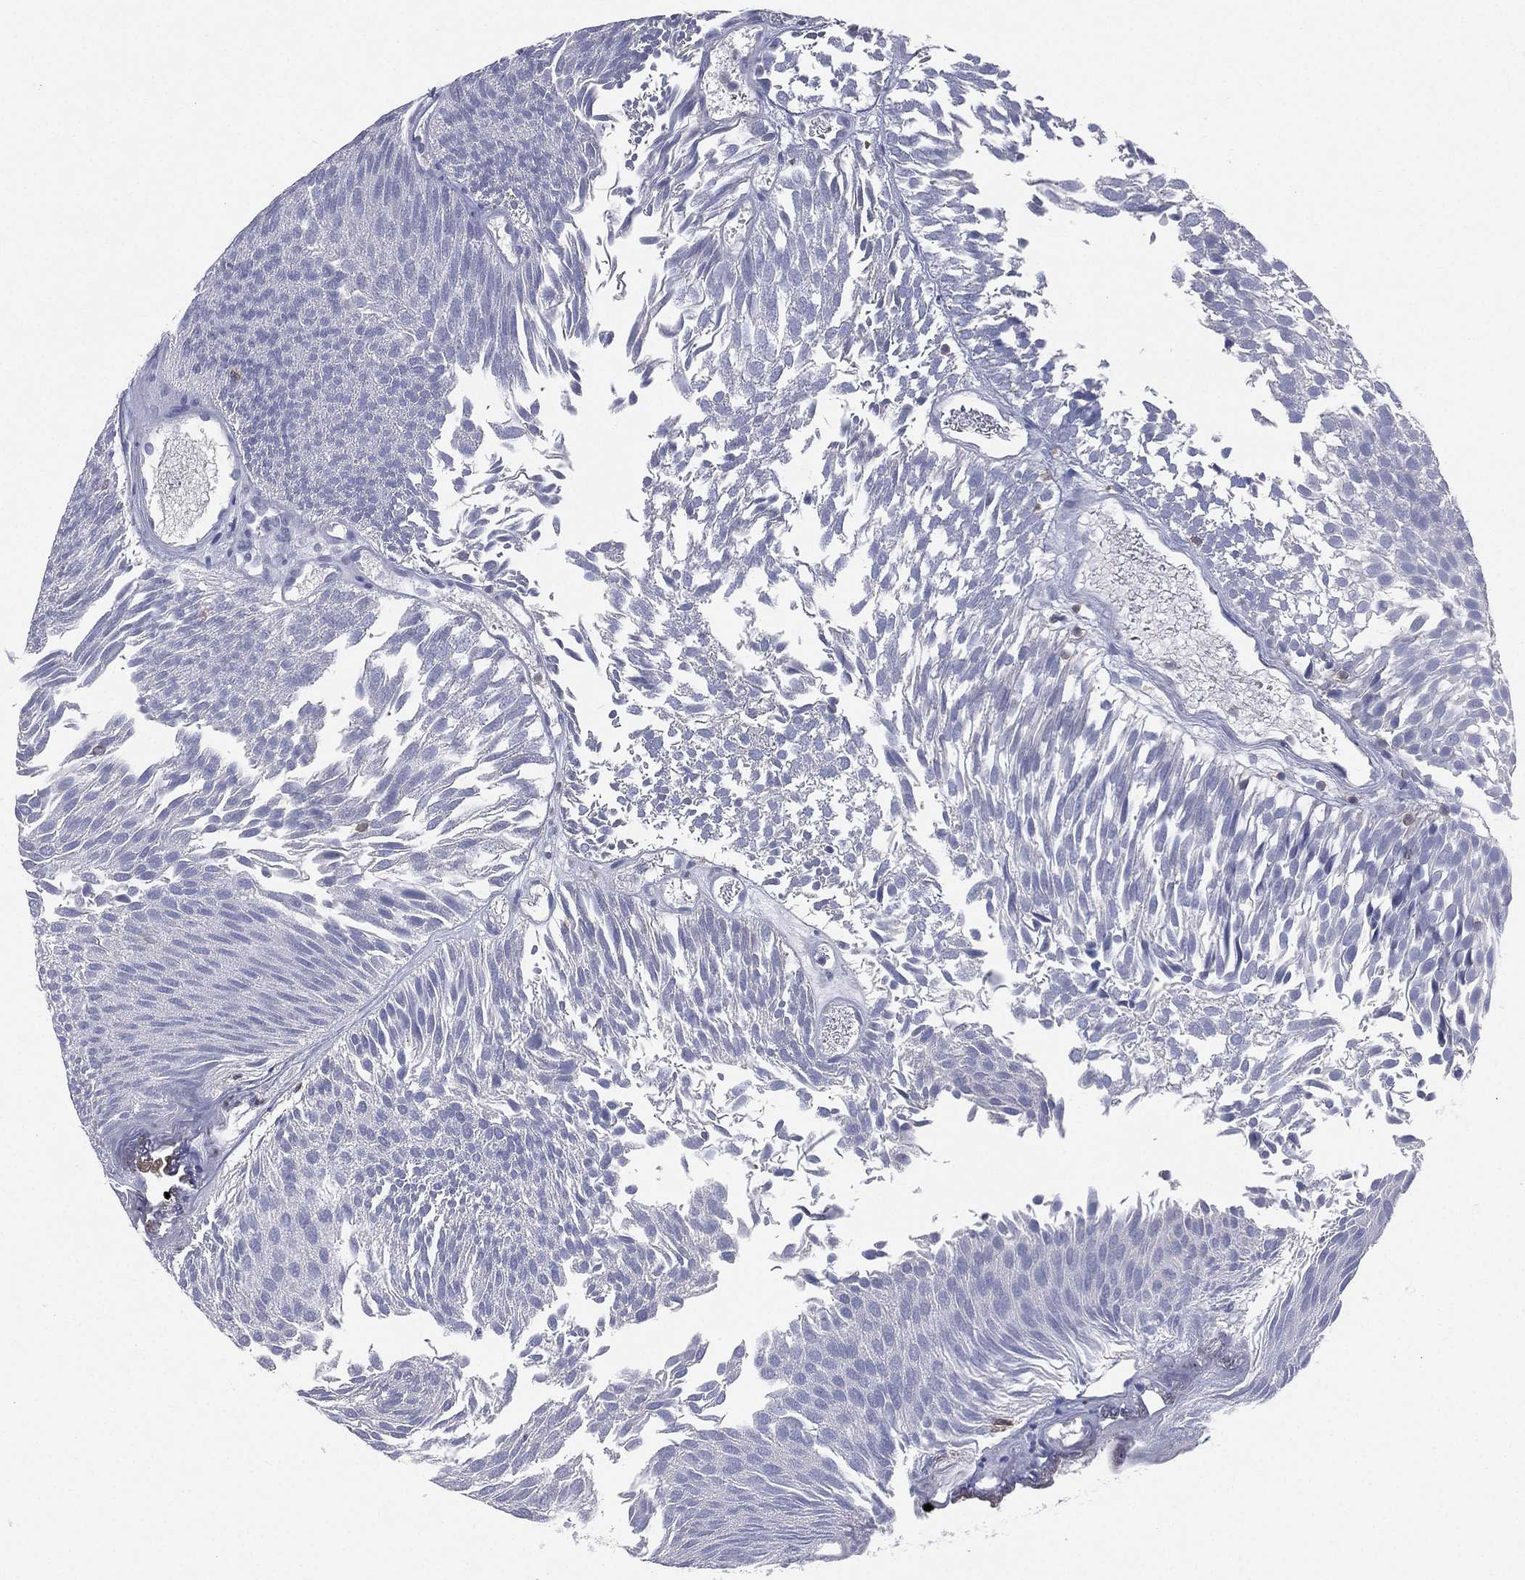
{"staining": {"intensity": "negative", "quantity": "none", "location": "none"}, "tissue": "urothelial cancer", "cell_type": "Tumor cells", "image_type": "cancer", "snomed": [{"axis": "morphology", "description": "Urothelial carcinoma, Low grade"}, {"axis": "topography", "description": "Urinary bladder"}], "caption": "Tumor cells are negative for brown protein staining in low-grade urothelial carcinoma. The staining is performed using DAB brown chromogen with nuclei counter-stained in using hematoxylin.", "gene": "CD3D", "patient": {"sex": "male", "age": 52}}